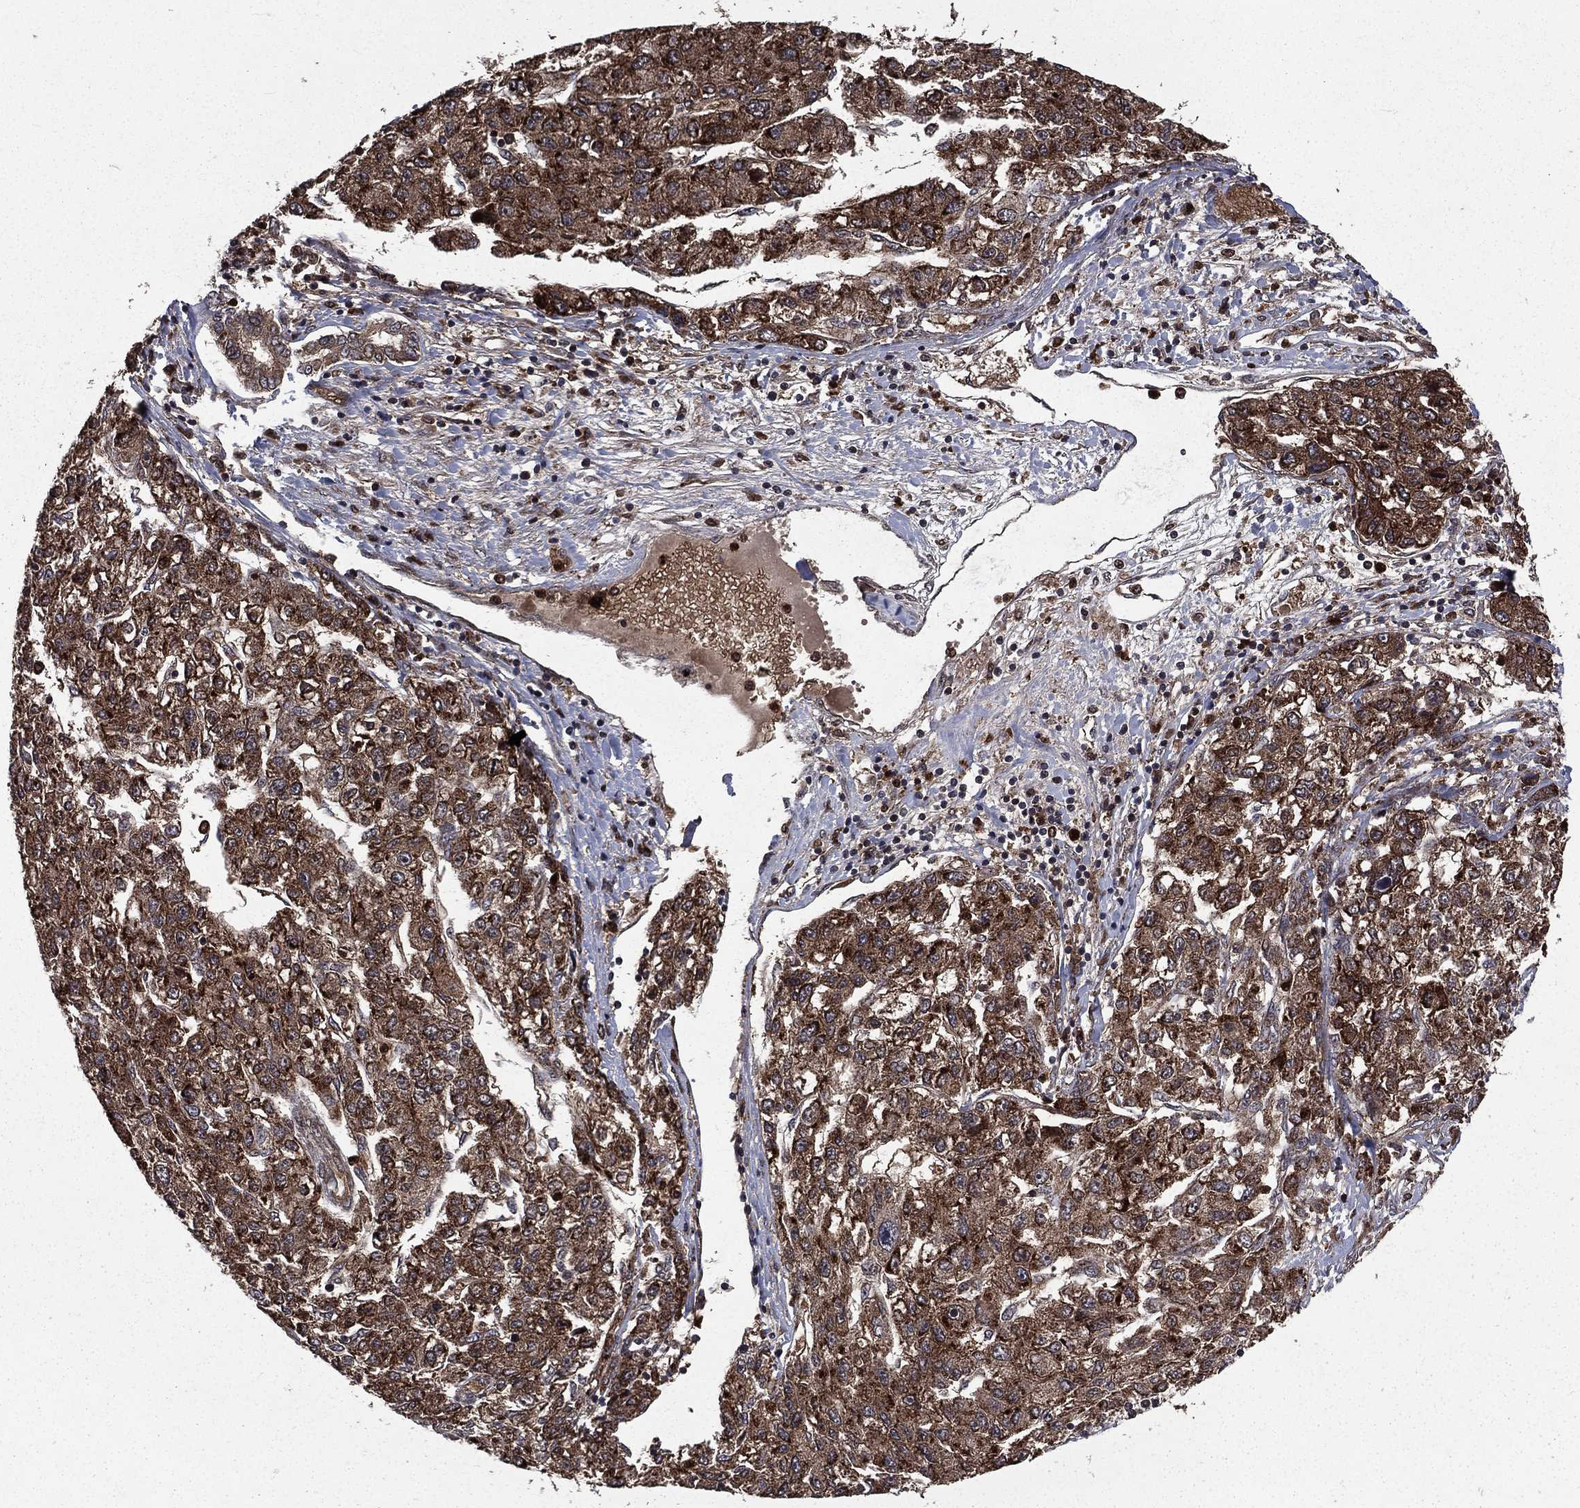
{"staining": {"intensity": "strong", "quantity": ">75%", "location": "cytoplasmic/membranous"}, "tissue": "liver cancer", "cell_type": "Tumor cells", "image_type": "cancer", "snomed": [{"axis": "morphology", "description": "Carcinoma, Hepatocellular, NOS"}, {"axis": "topography", "description": "Liver"}], "caption": "Strong cytoplasmic/membranous staining is identified in about >75% of tumor cells in liver cancer (hepatocellular carcinoma).", "gene": "LENG8", "patient": {"sex": "male", "age": 56}}